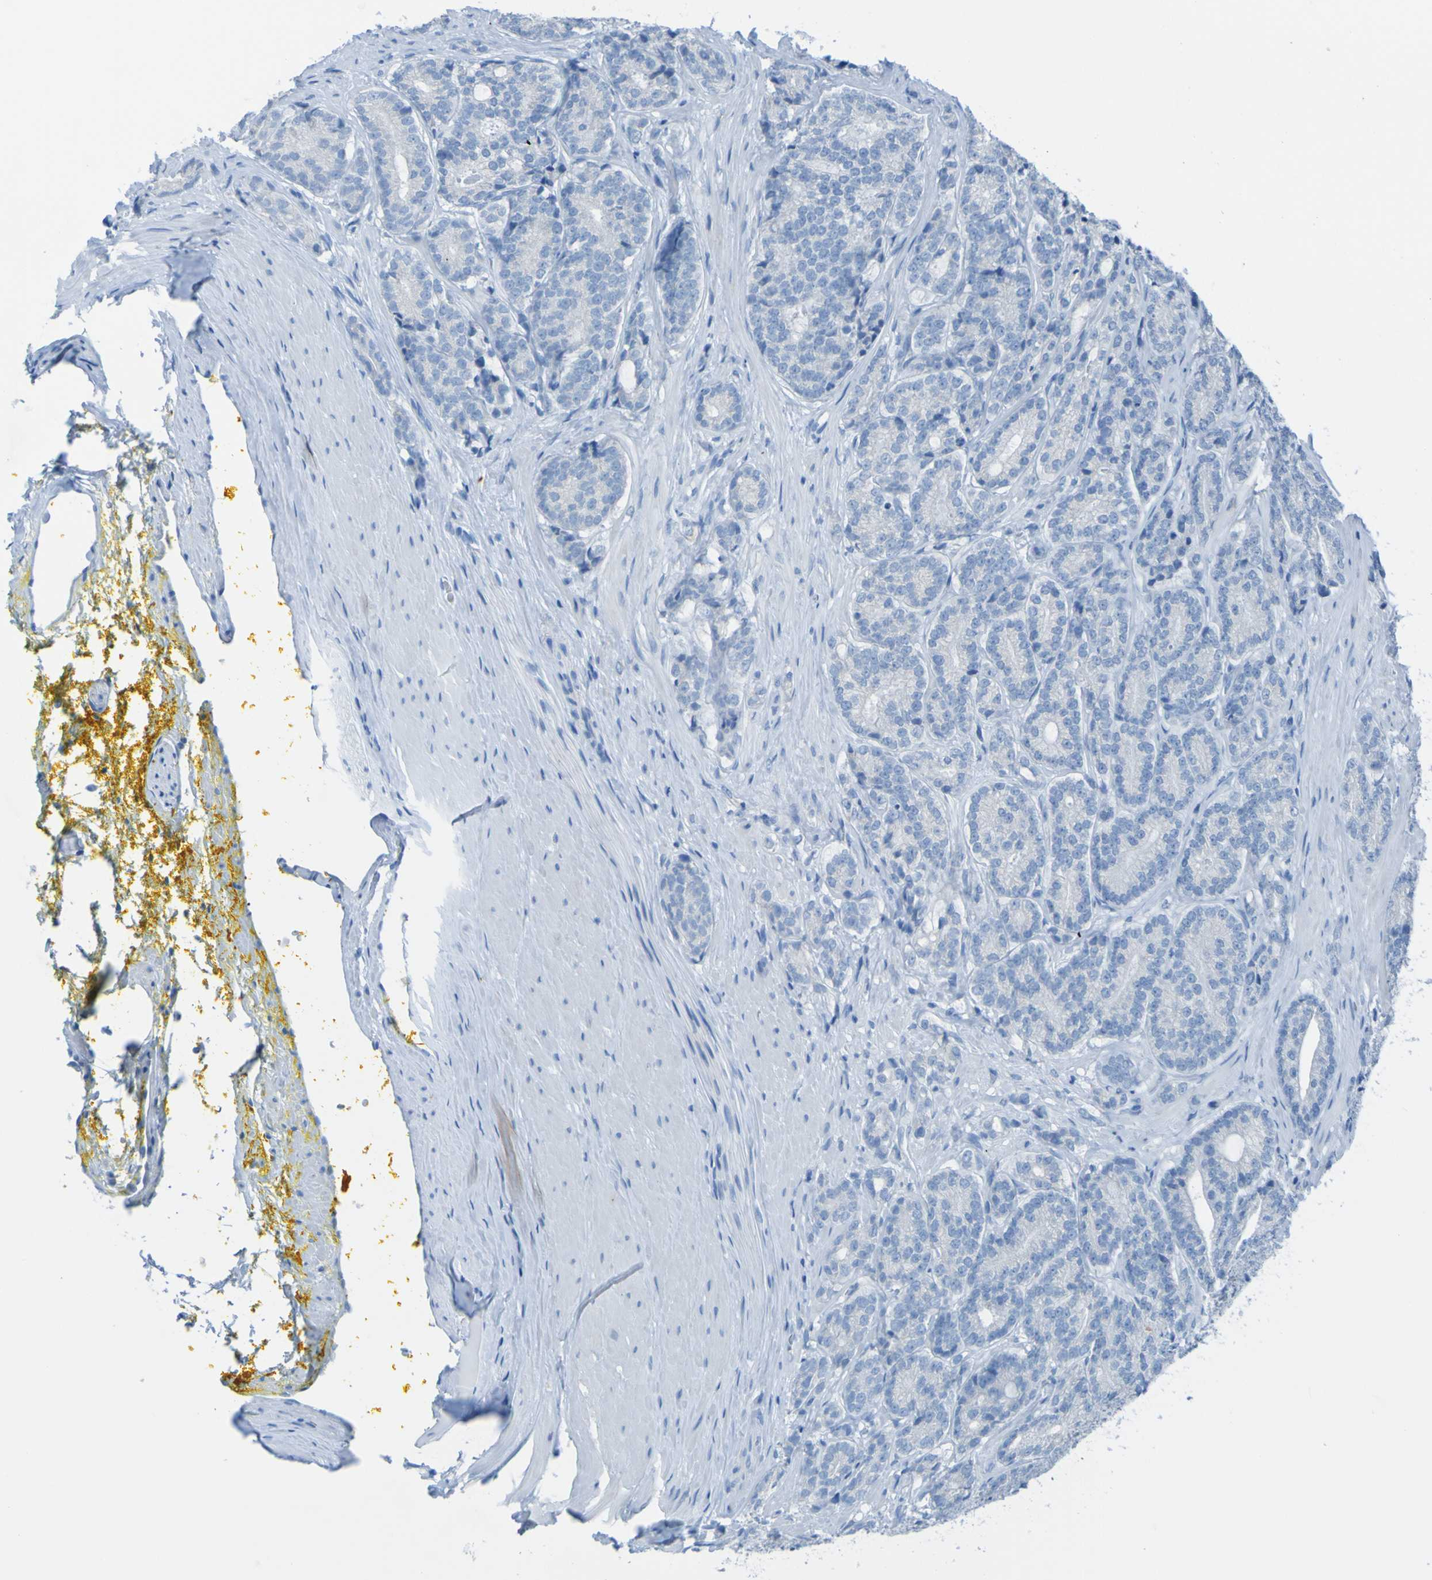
{"staining": {"intensity": "negative", "quantity": "none", "location": "none"}, "tissue": "prostate cancer", "cell_type": "Tumor cells", "image_type": "cancer", "snomed": [{"axis": "morphology", "description": "Adenocarcinoma, High grade"}, {"axis": "topography", "description": "Prostate"}], "caption": "A high-resolution micrograph shows IHC staining of adenocarcinoma (high-grade) (prostate), which demonstrates no significant expression in tumor cells.", "gene": "ACMSD", "patient": {"sex": "male", "age": 61}}